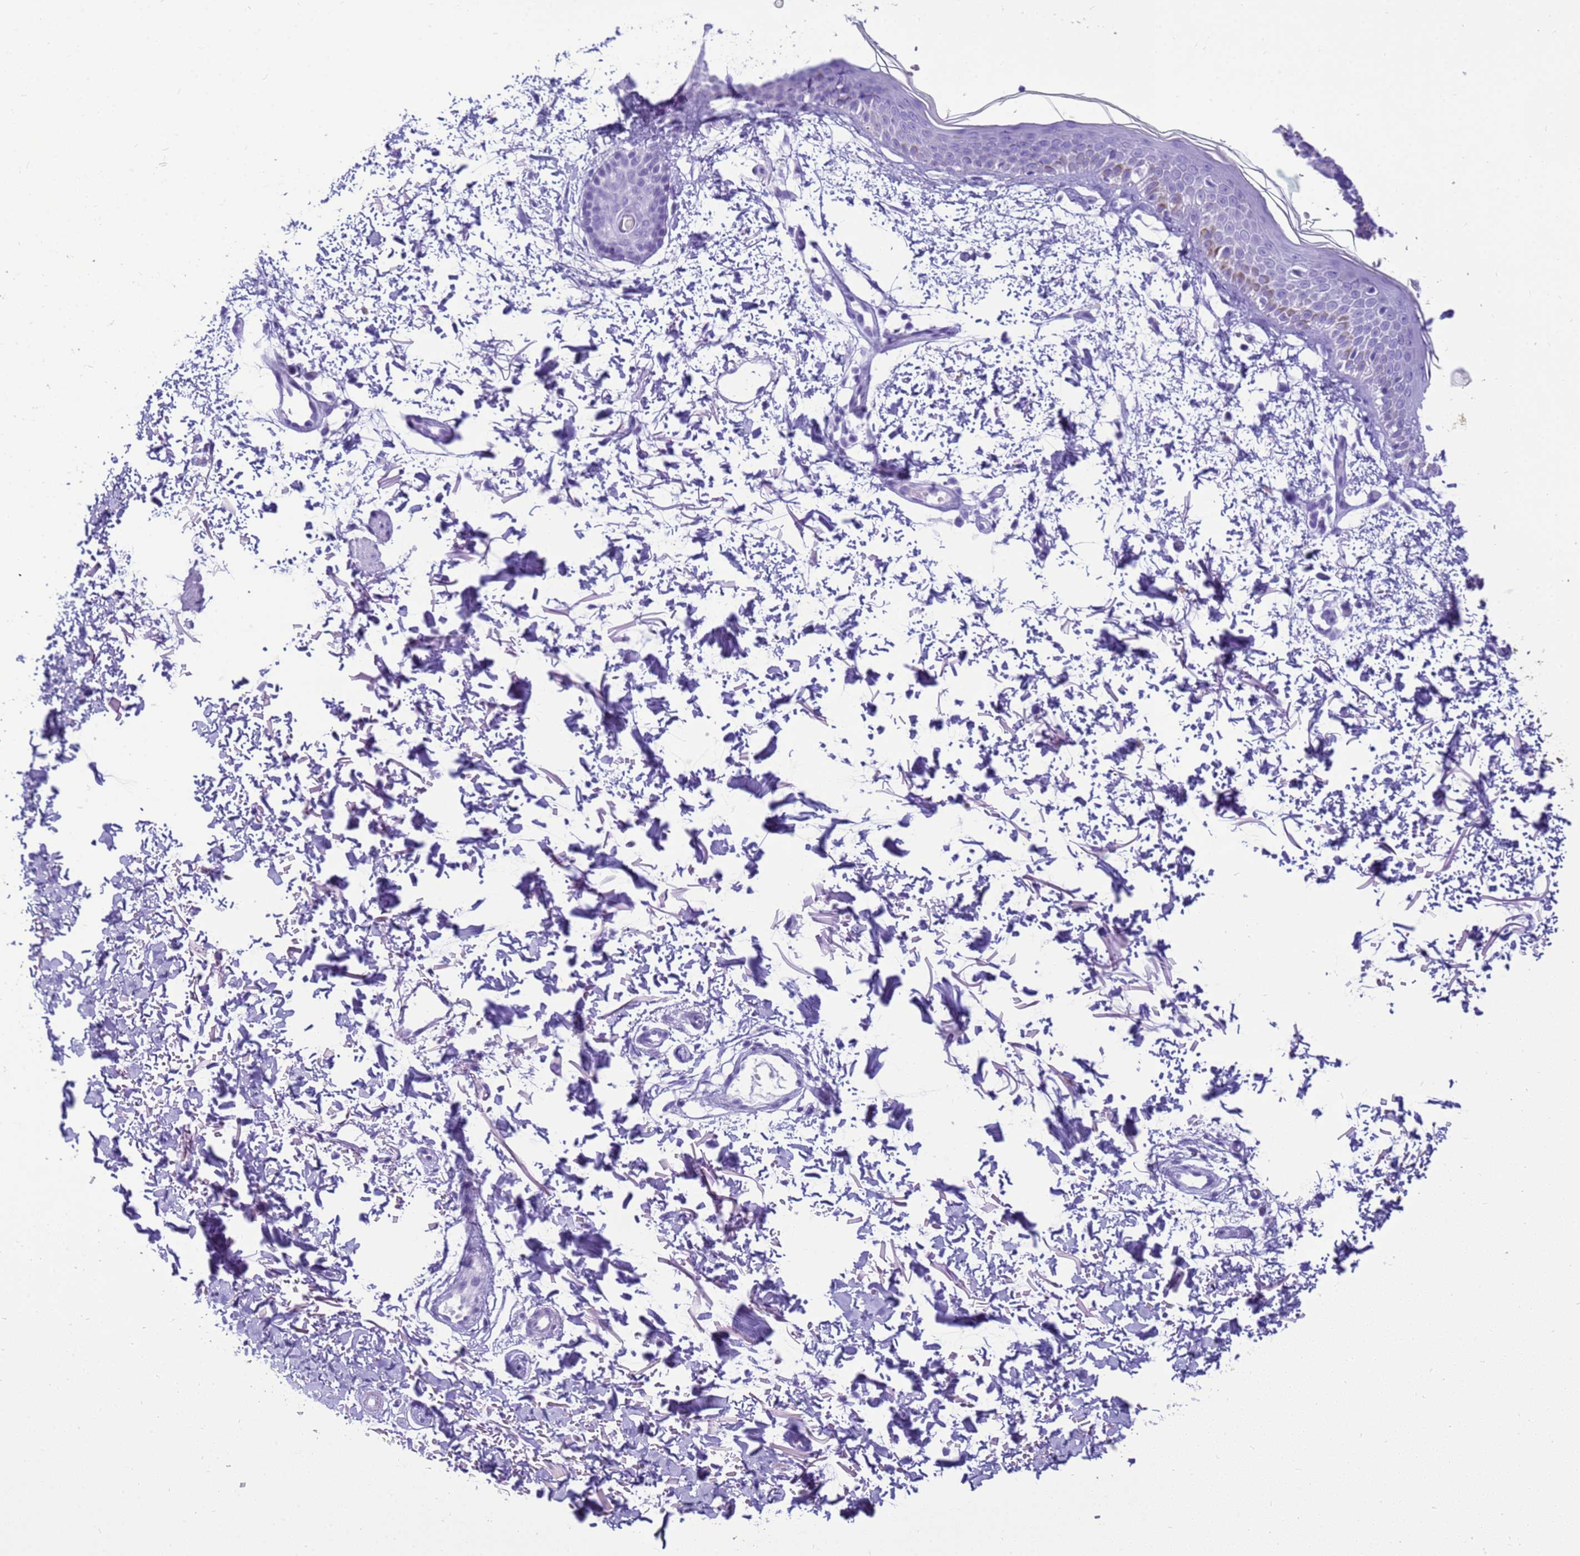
{"staining": {"intensity": "negative", "quantity": "none", "location": "none"}, "tissue": "skin", "cell_type": "Fibroblasts", "image_type": "normal", "snomed": [{"axis": "morphology", "description": "Normal tissue, NOS"}, {"axis": "topography", "description": "Skin"}], "caption": "IHC photomicrograph of benign skin: human skin stained with DAB (3,3'-diaminobenzidine) reveals no significant protein staining in fibroblasts.", "gene": "STATH", "patient": {"sex": "male", "age": 66}}